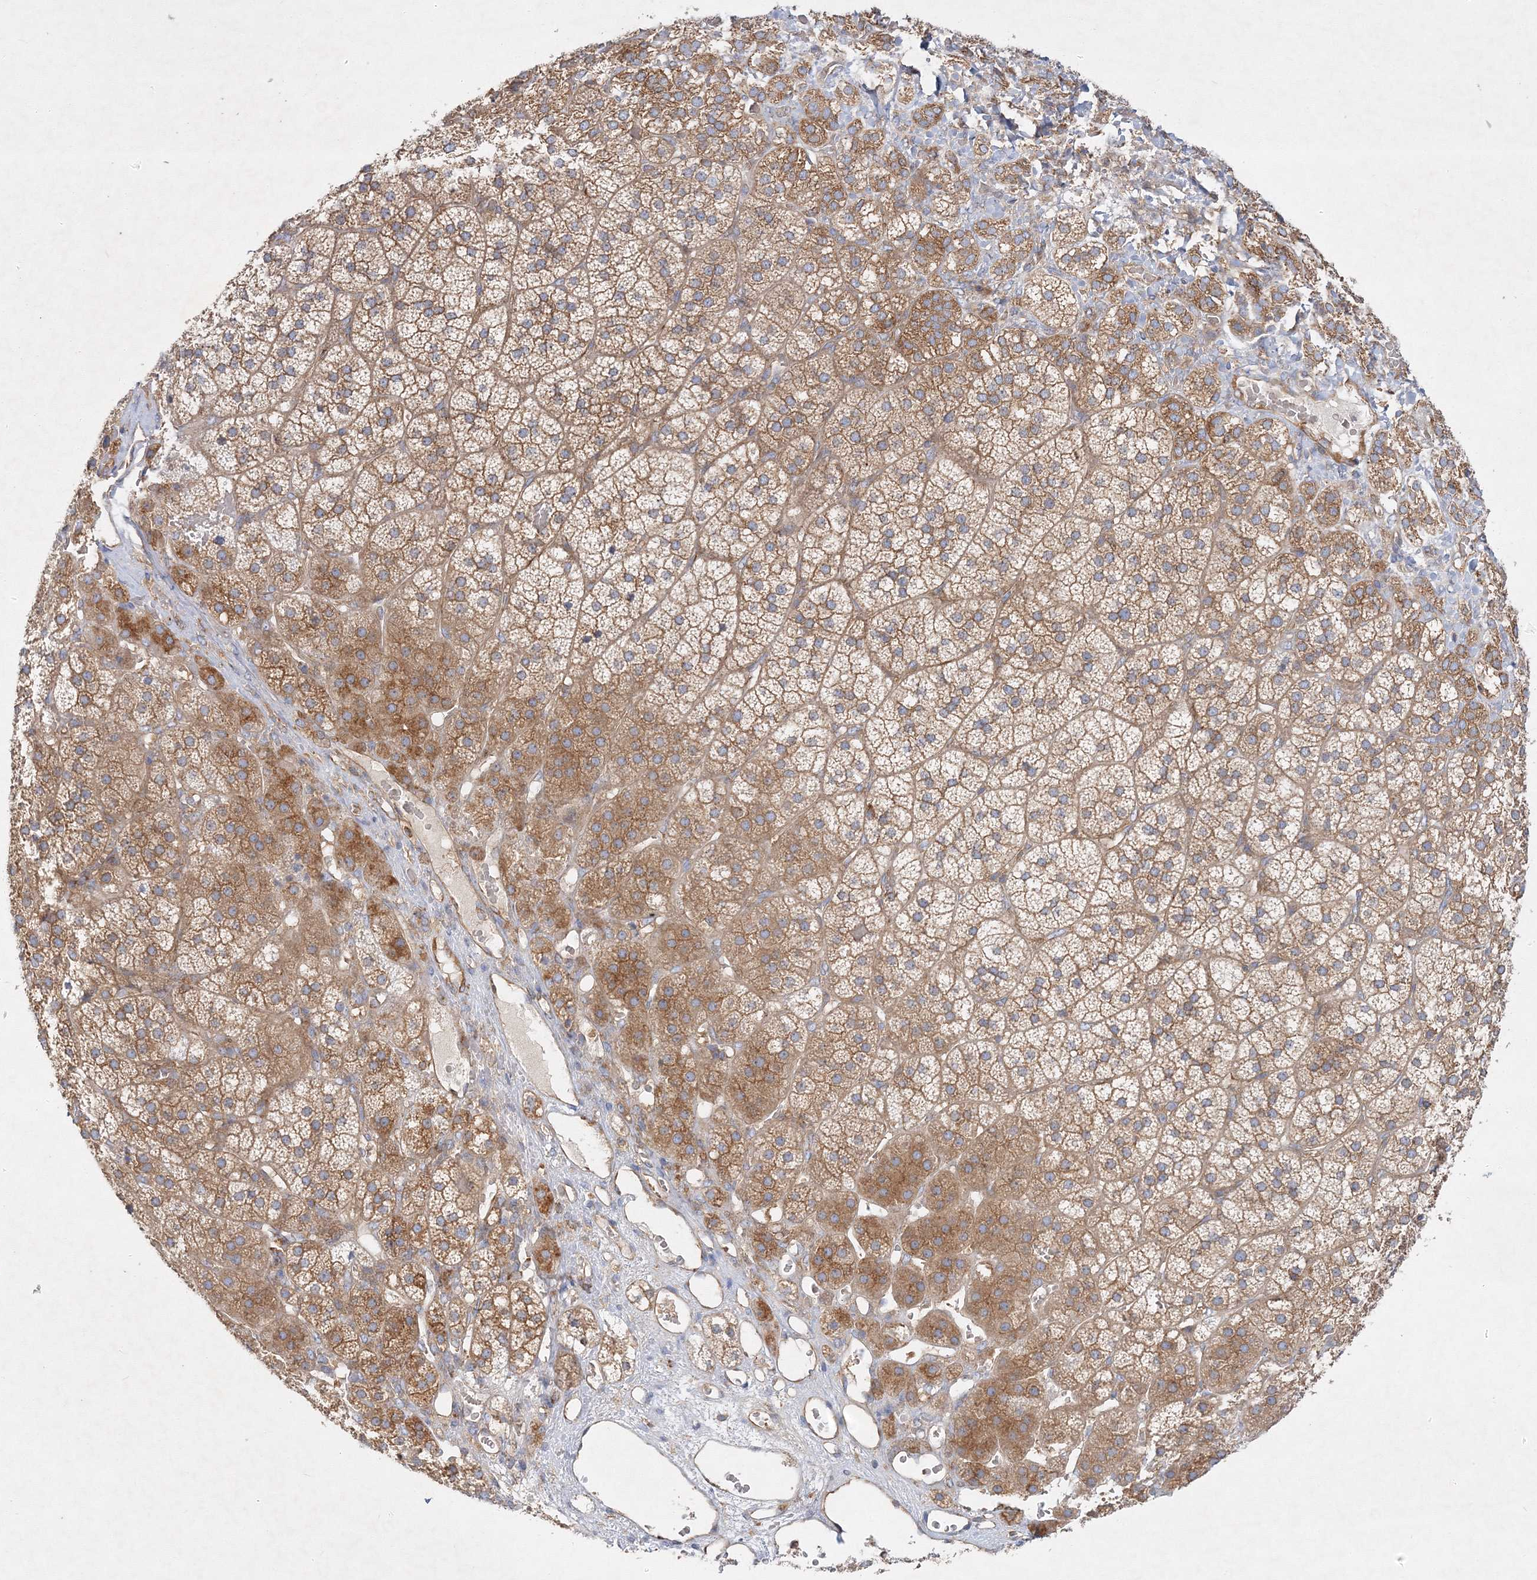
{"staining": {"intensity": "moderate", "quantity": ">75%", "location": "cytoplasmic/membranous"}, "tissue": "adrenal gland", "cell_type": "Glandular cells", "image_type": "normal", "snomed": [{"axis": "morphology", "description": "Normal tissue, NOS"}, {"axis": "topography", "description": "Adrenal gland"}], "caption": "DAB (3,3'-diaminobenzidine) immunohistochemical staining of normal human adrenal gland shows moderate cytoplasmic/membranous protein positivity in about >75% of glandular cells. (brown staining indicates protein expression, while blue staining denotes nuclei).", "gene": "WDR37", "patient": {"sex": "female", "age": 44}}